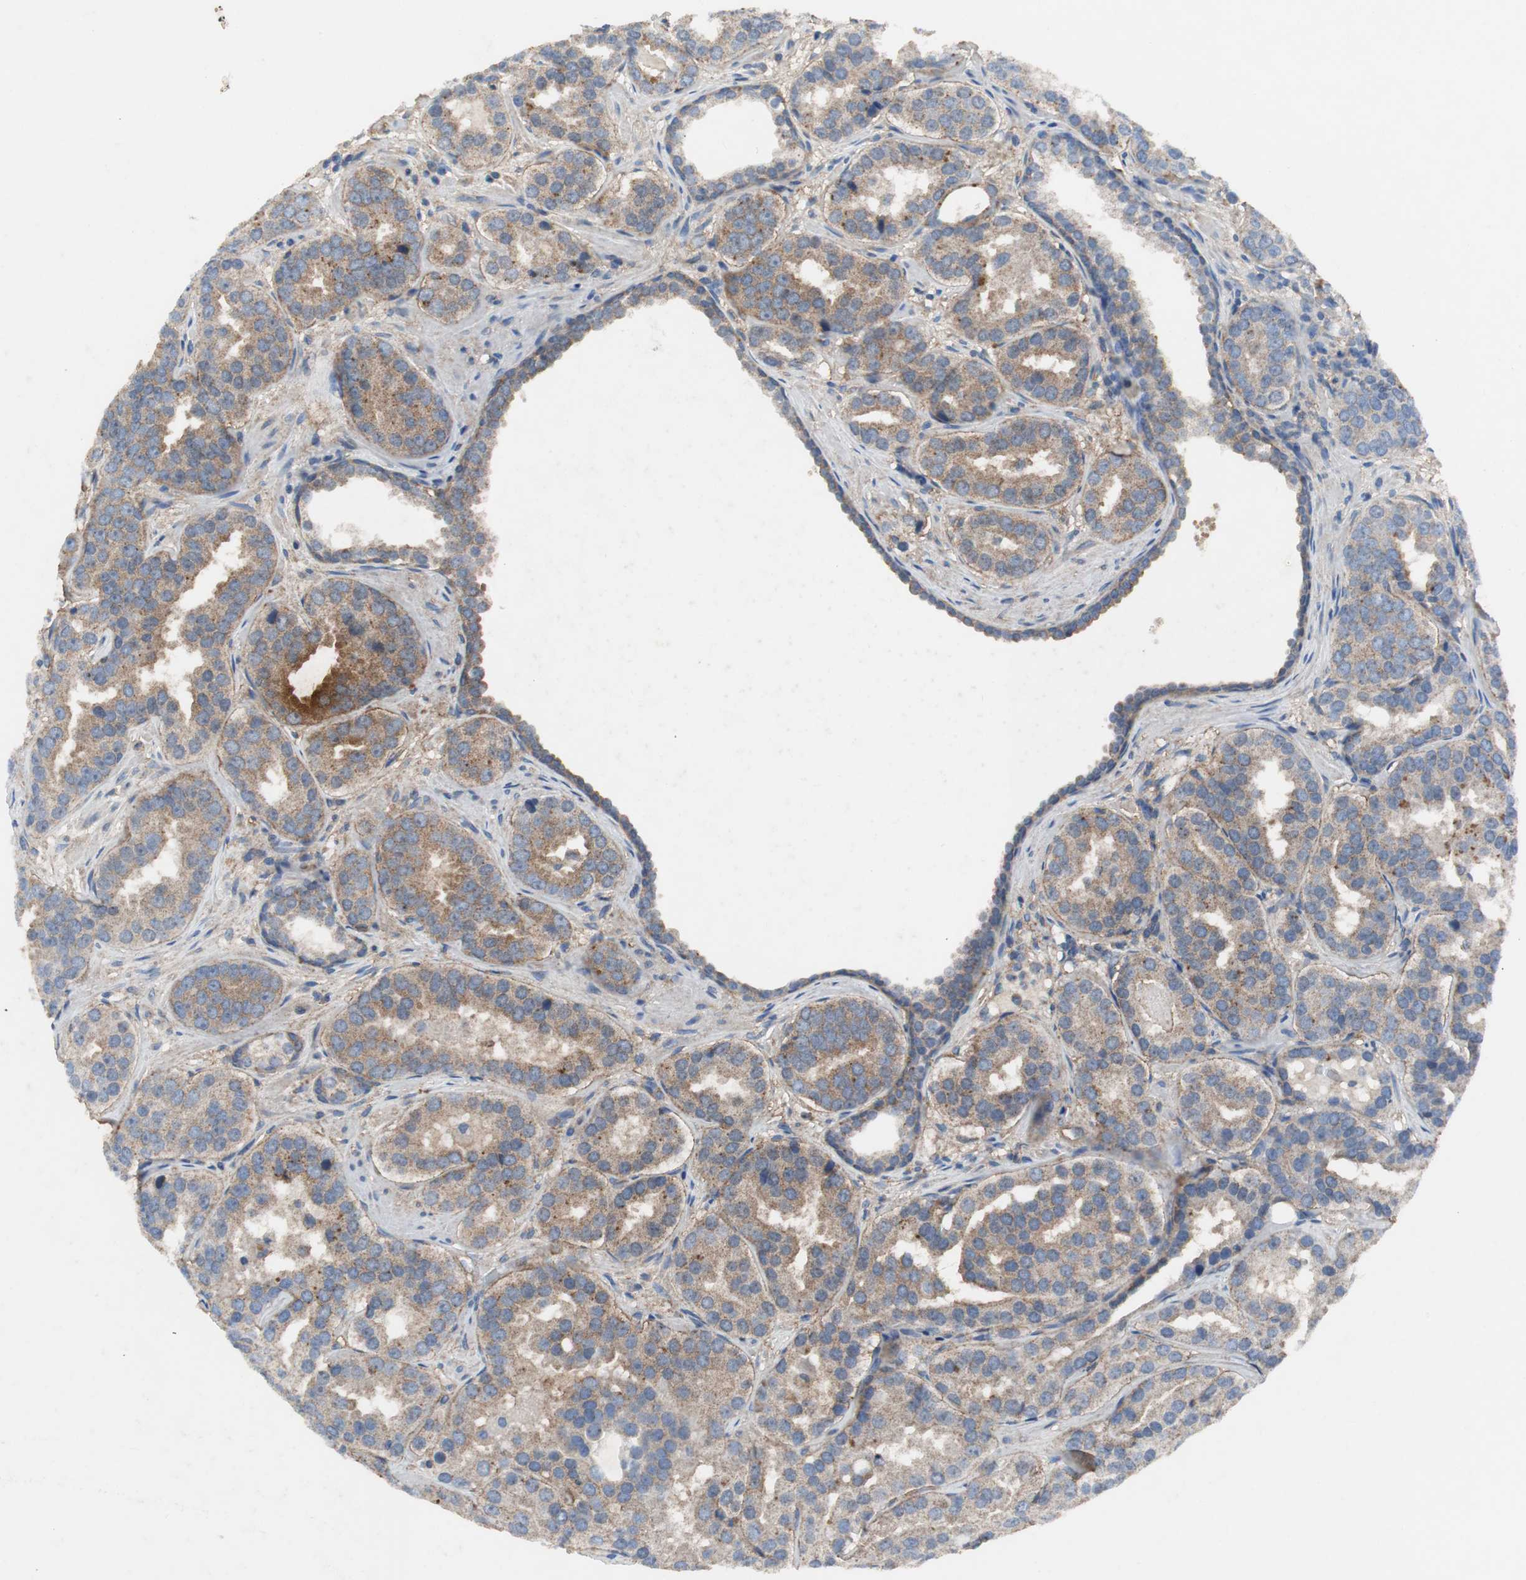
{"staining": {"intensity": "moderate", "quantity": "25%-75%", "location": "cytoplasmic/membranous"}, "tissue": "prostate cancer", "cell_type": "Tumor cells", "image_type": "cancer", "snomed": [{"axis": "morphology", "description": "Adenocarcinoma, Low grade"}, {"axis": "topography", "description": "Prostate"}], "caption": "The image displays staining of prostate cancer (low-grade adenocarcinoma), revealing moderate cytoplasmic/membranous protein positivity (brown color) within tumor cells. (Brightfield microscopy of DAB IHC at high magnification).", "gene": "VBP1", "patient": {"sex": "male", "age": 59}}